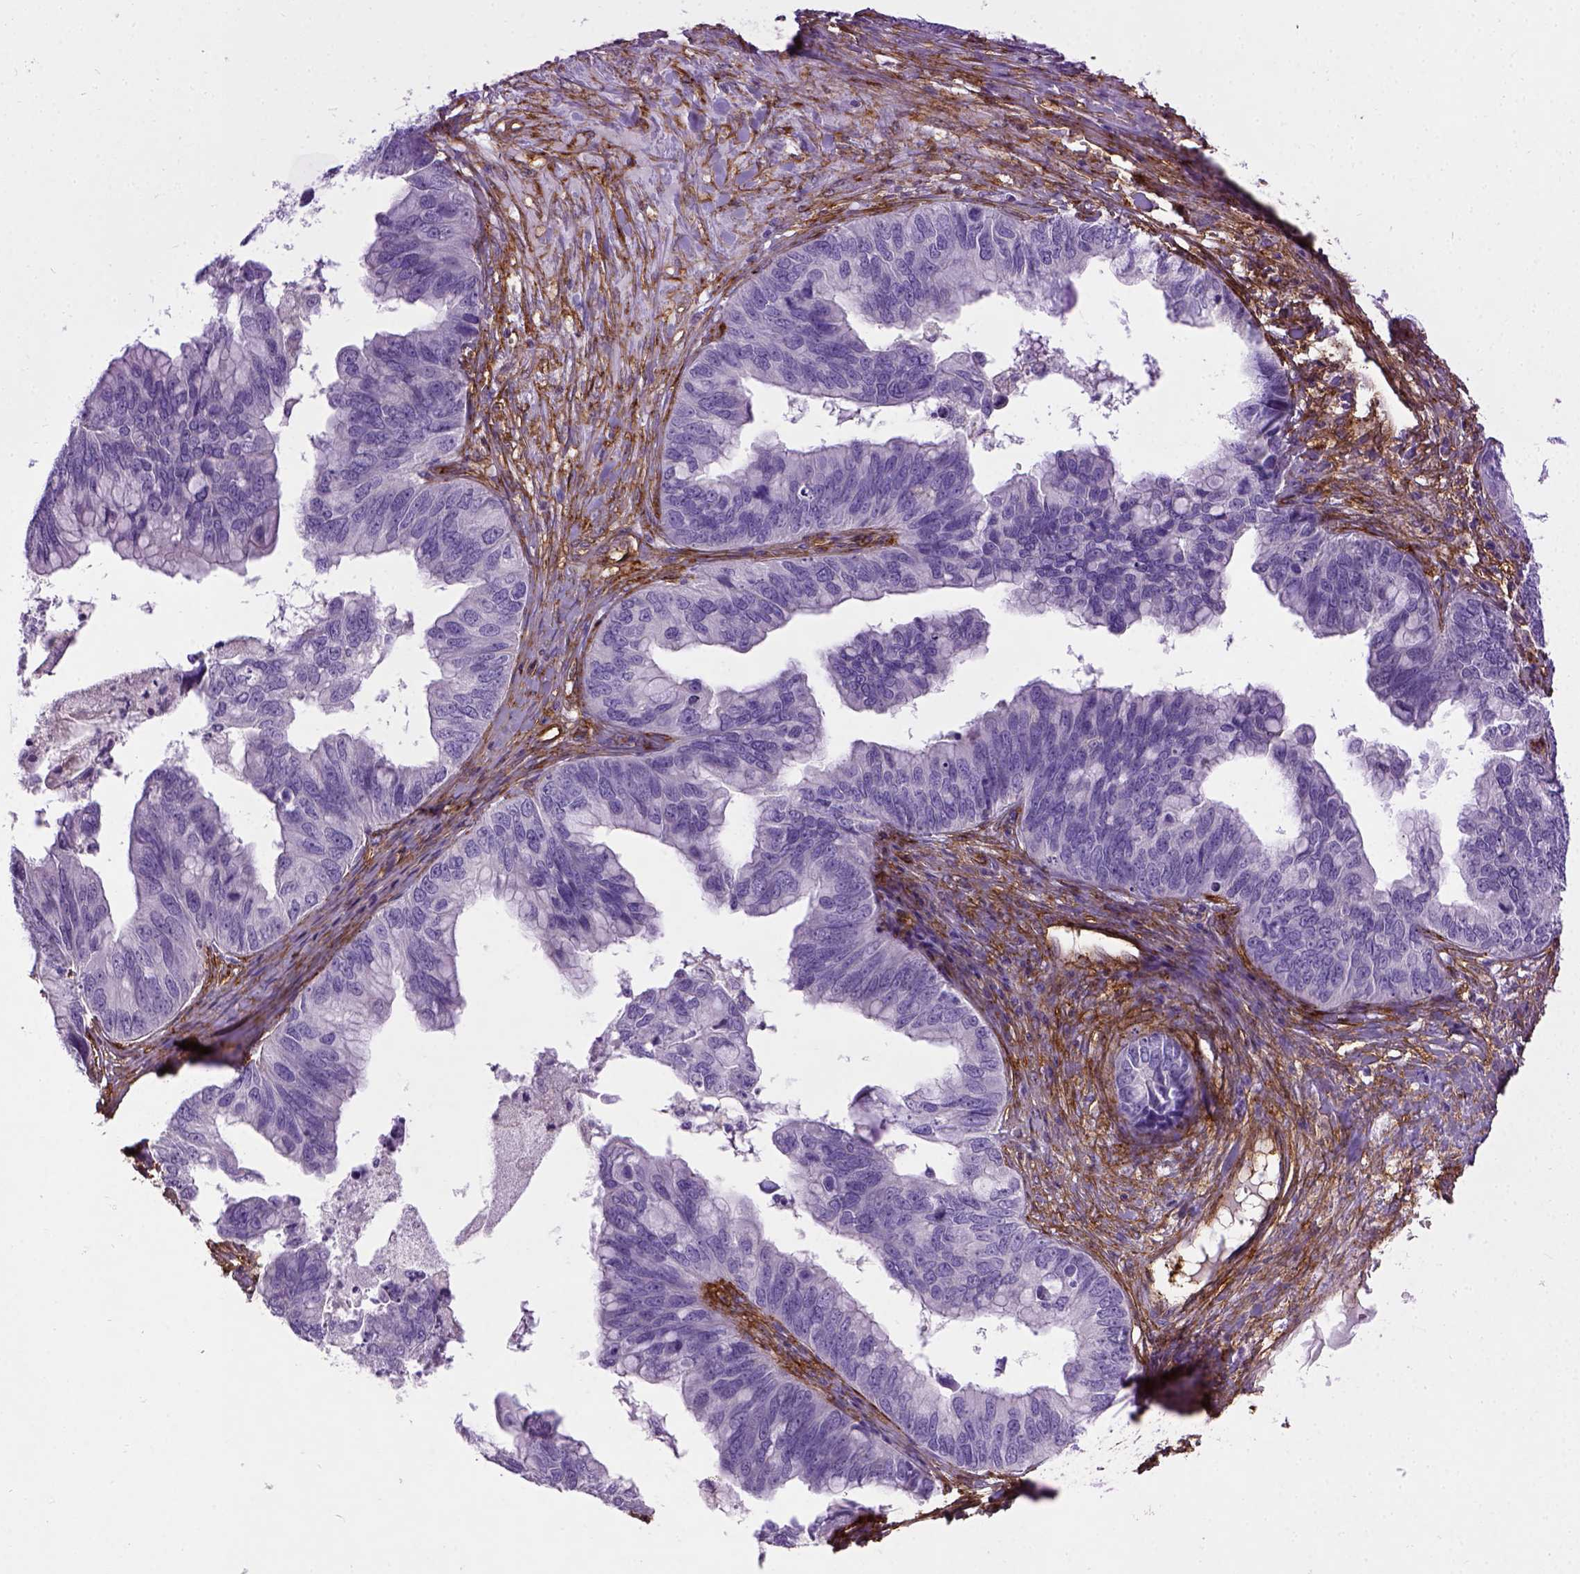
{"staining": {"intensity": "negative", "quantity": "none", "location": "none"}, "tissue": "ovarian cancer", "cell_type": "Tumor cells", "image_type": "cancer", "snomed": [{"axis": "morphology", "description": "Cystadenocarcinoma, mucinous, NOS"}, {"axis": "topography", "description": "Ovary"}], "caption": "High magnification brightfield microscopy of ovarian cancer stained with DAB (brown) and counterstained with hematoxylin (blue): tumor cells show no significant staining.", "gene": "ENG", "patient": {"sex": "female", "age": 76}}